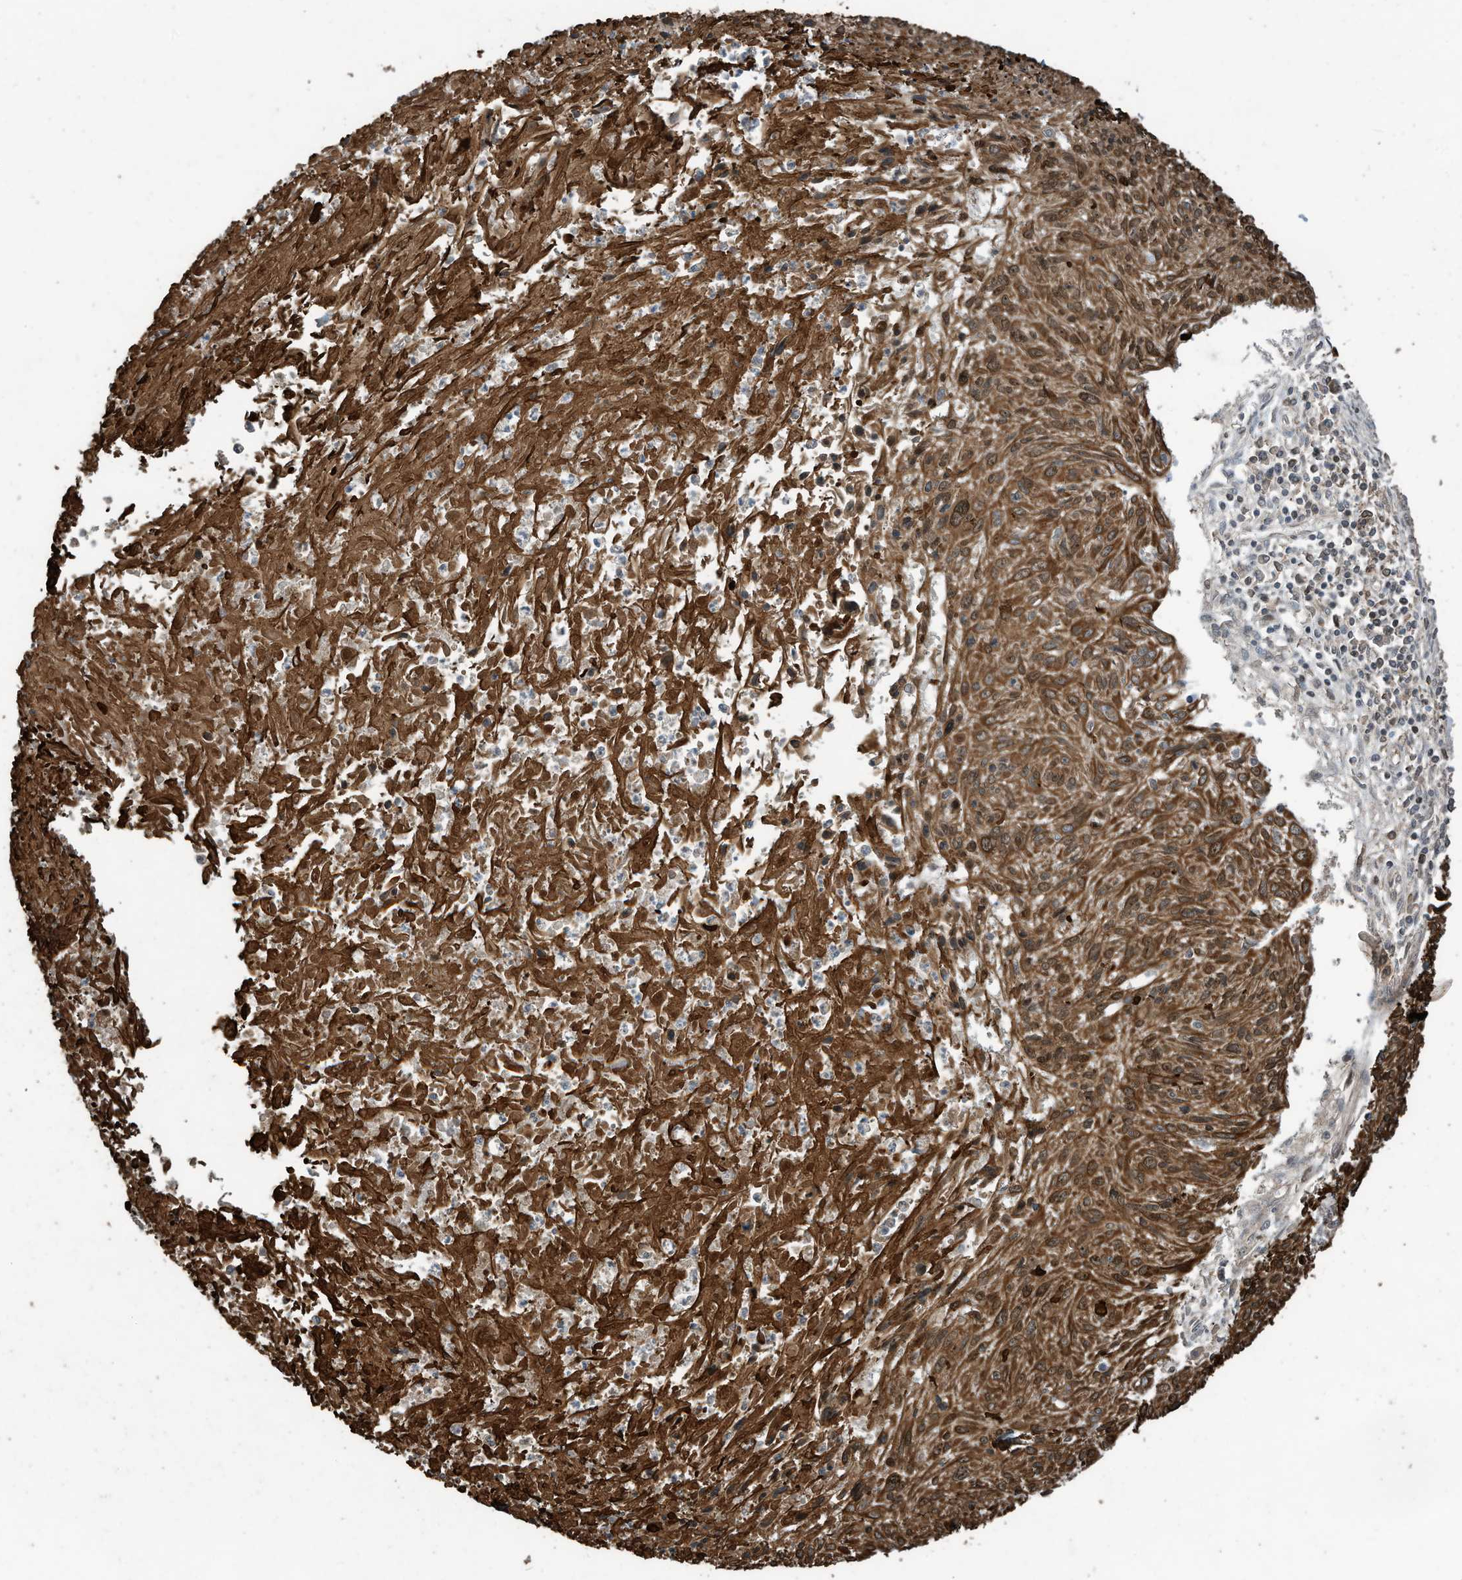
{"staining": {"intensity": "strong", "quantity": ">75%", "location": "cytoplasmic/membranous"}, "tissue": "cervical cancer", "cell_type": "Tumor cells", "image_type": "cancer", "snomed": [{"axis": "morphology", "description": "Squamous cell carcinoma, NOS"}, {"axis": "topography", "description": "Cervix"}], "caption": "Protein expression analysis of human cervical squamous cell carcinoma reveals strong cytoplasmic/membranous staining in approximately >75% of tumor cells.", "gene": "ZNF653", "patient": {"sex": "female", "age": 51}}